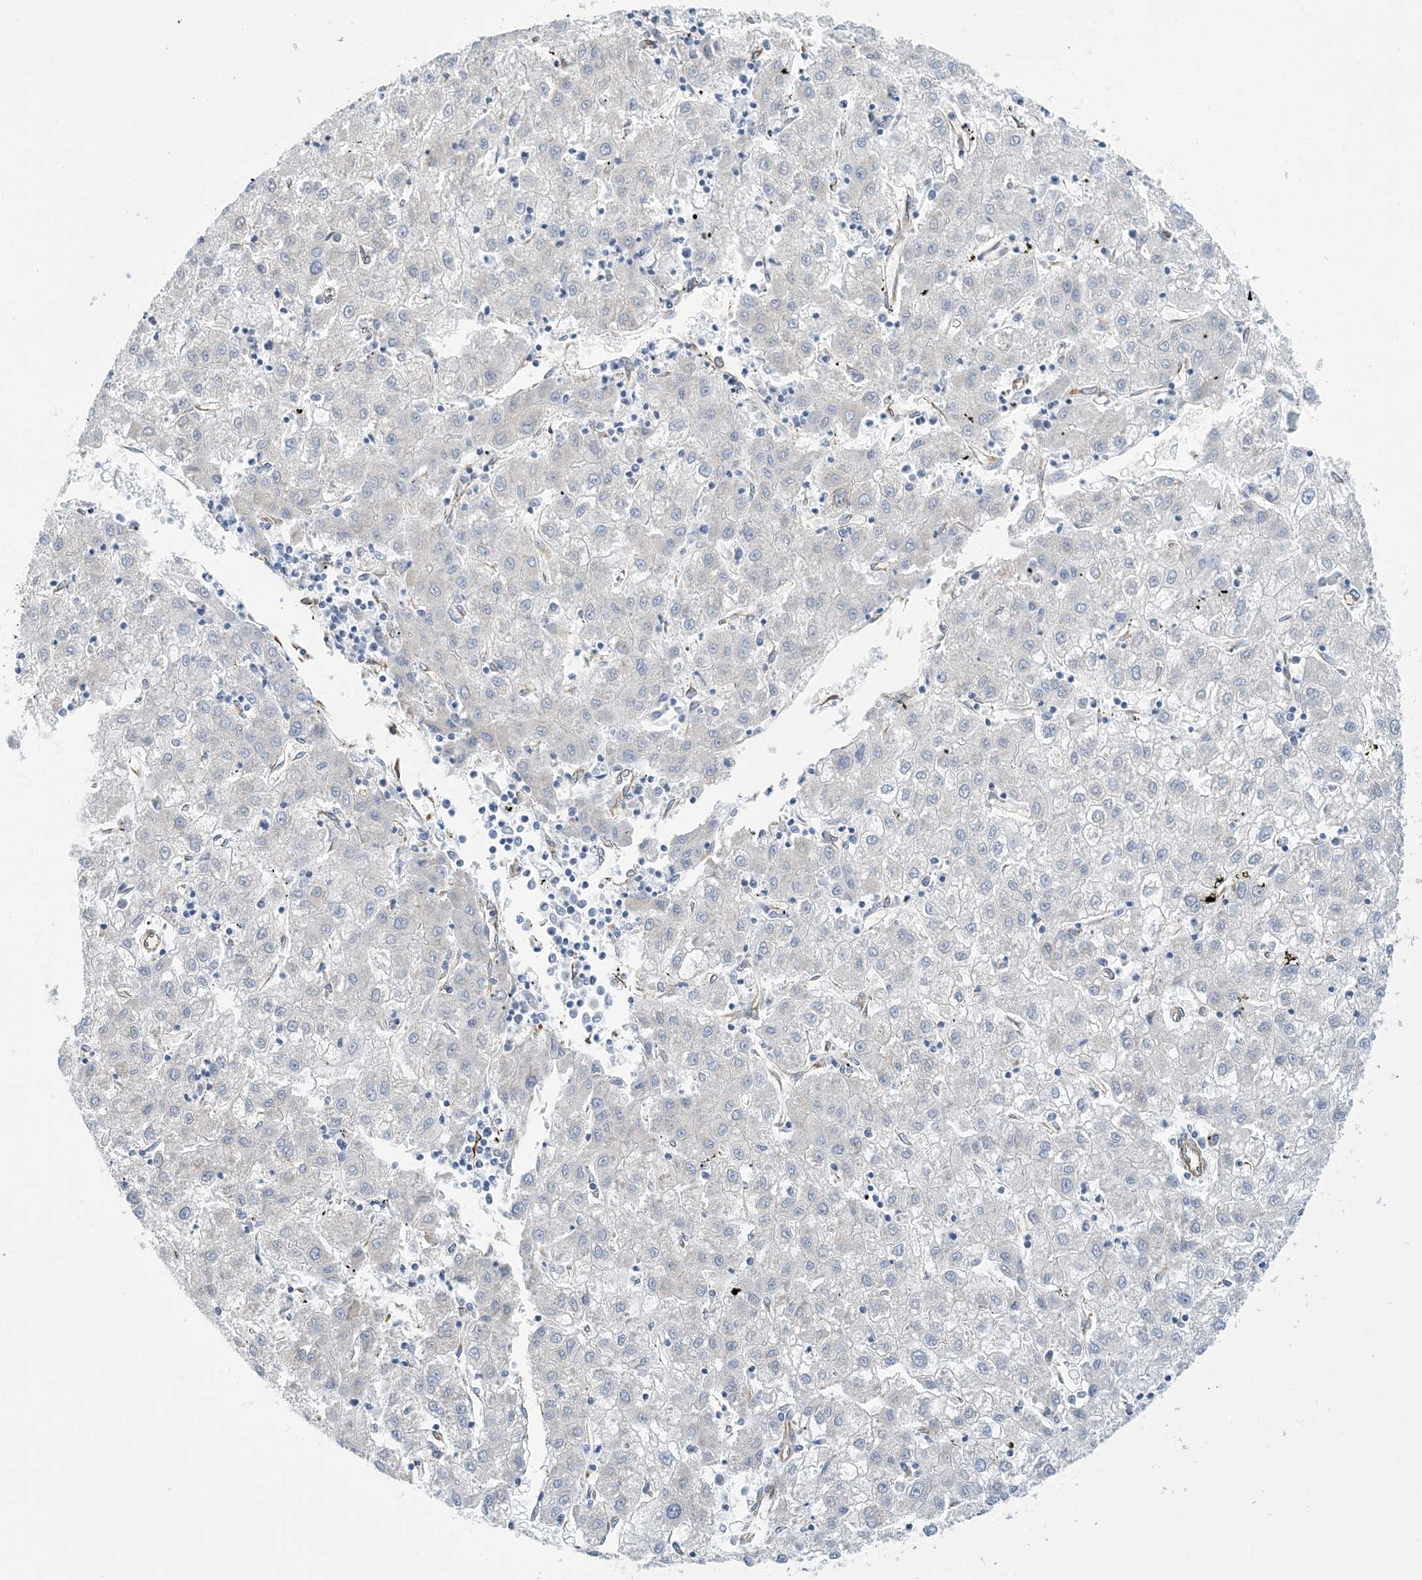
{"staining": {"intensity": "negative", "quantity": "none", "location": "none"}, "tissue": "liver cancer", "cell_type": "Tumor cells", "image_type": "cancer", "snomed": [{"axis": "morphology", "description": "Carcinoma, Hepatocellular, NOS"}, {"axis": "topography", "description": "Liver"}], "caption": "Histopathology image shows no significant protein staining in tumor cells of liver cancer (hepatocellular carcinoma).", "gene": "CCDC14", "patient": {"sex": "male", "age": 72}}